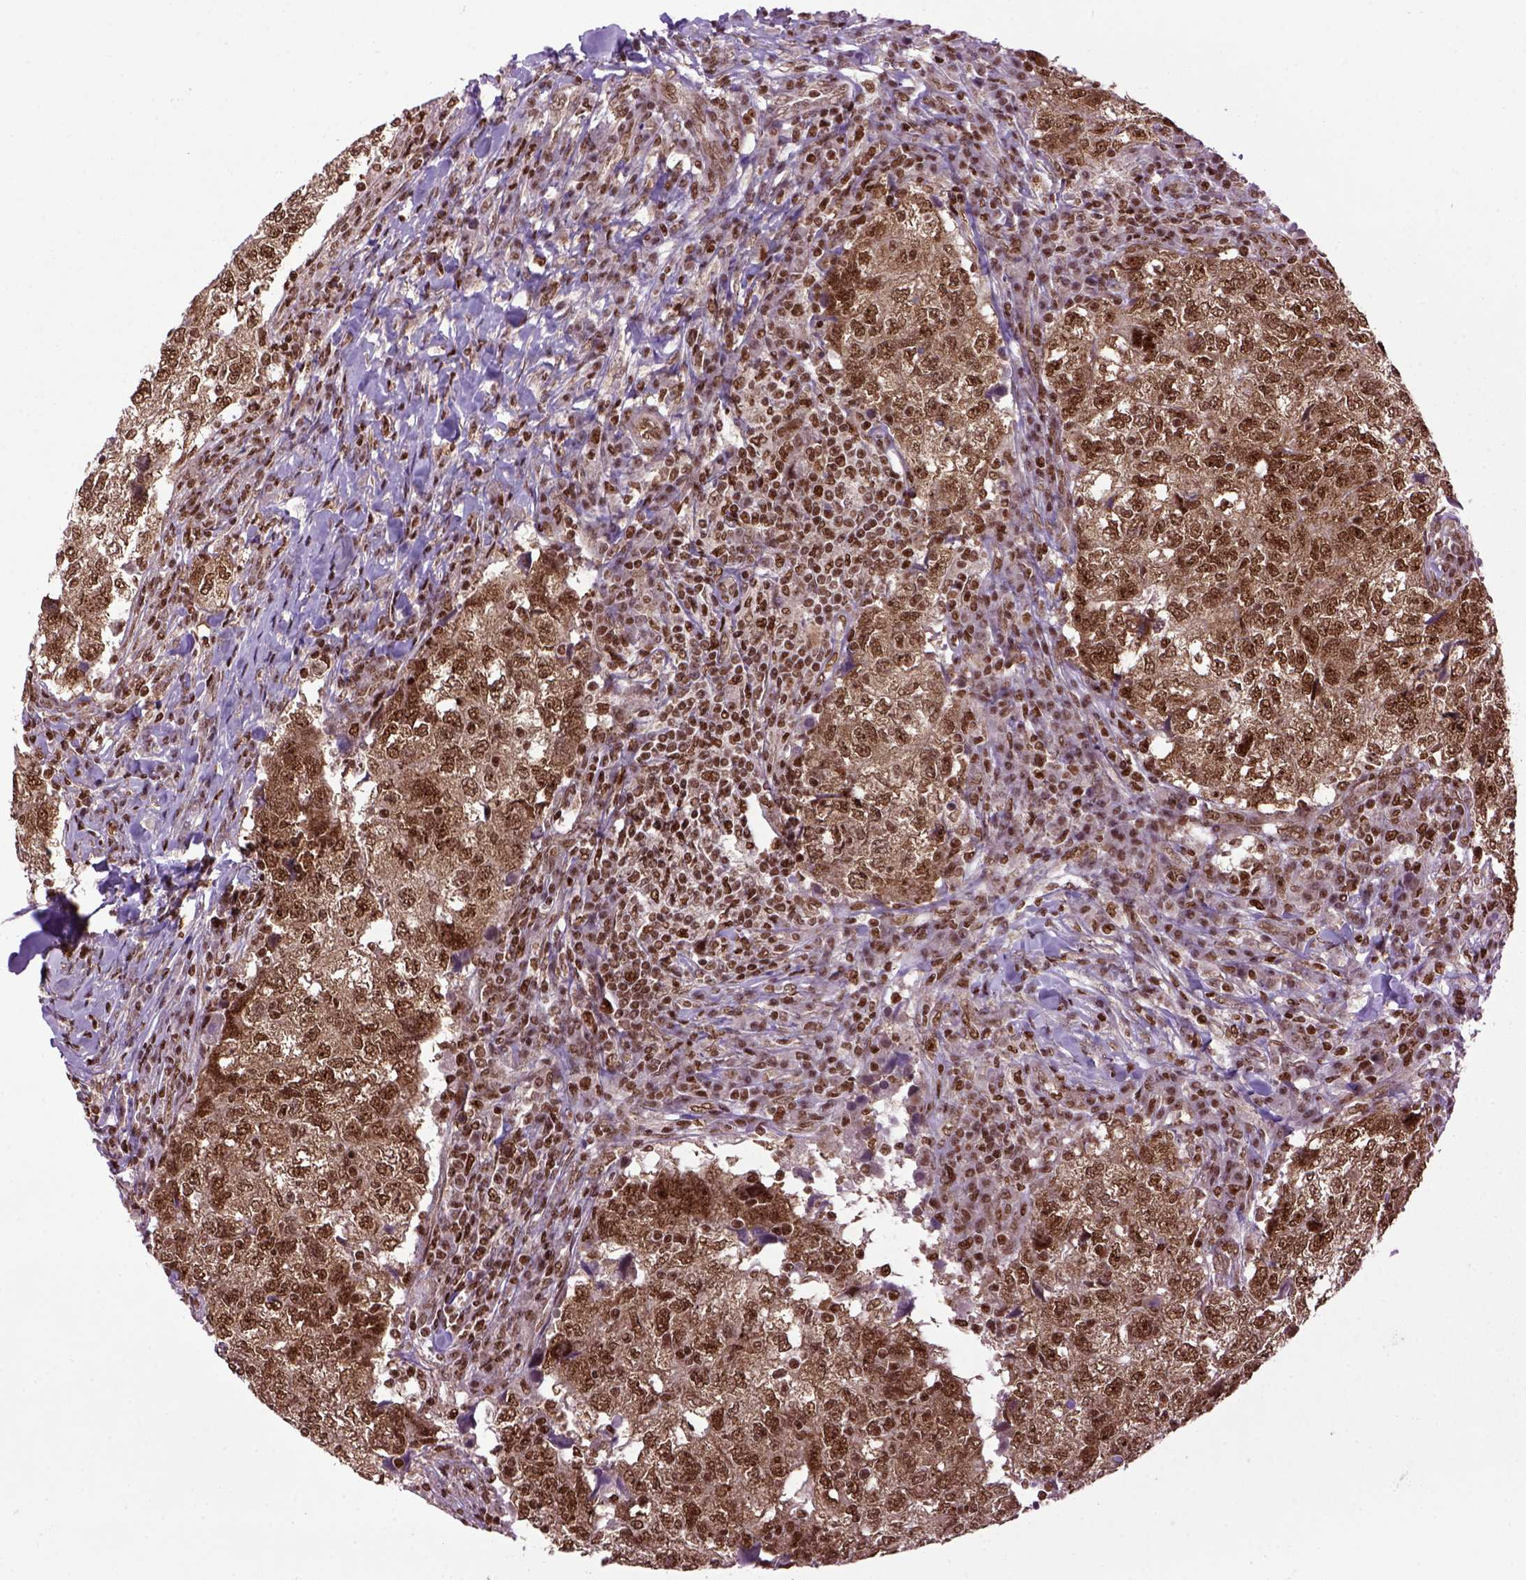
{"staining": {"intensity": "strong", "quantity": ">75%", "location": "cytoplasmic/membranous,nuclear"}, "tissue": "breast cancer", "cell_type": "Tumor cells", "image_type": "cancer", "snomed": [{"axis": "morphology", "description": "Duct carcinoma"}, {"axis": "topography", "description": "Breast"}], "caption": "The micrograph demonstrates immunohistochemical staining of breast intraductal carcinoma. There is strong cytoplasmic/membranous and nuclear staining is appreciated in about >75% of tumor cells. Using DAB (3,3'-diaminobenzidine) (brown) and hematoxylin (blue) stains, captured at high magnification using brightfield microscopy.", "gene": "CELF1", "patient": {"sex": "female", "age": 30}}